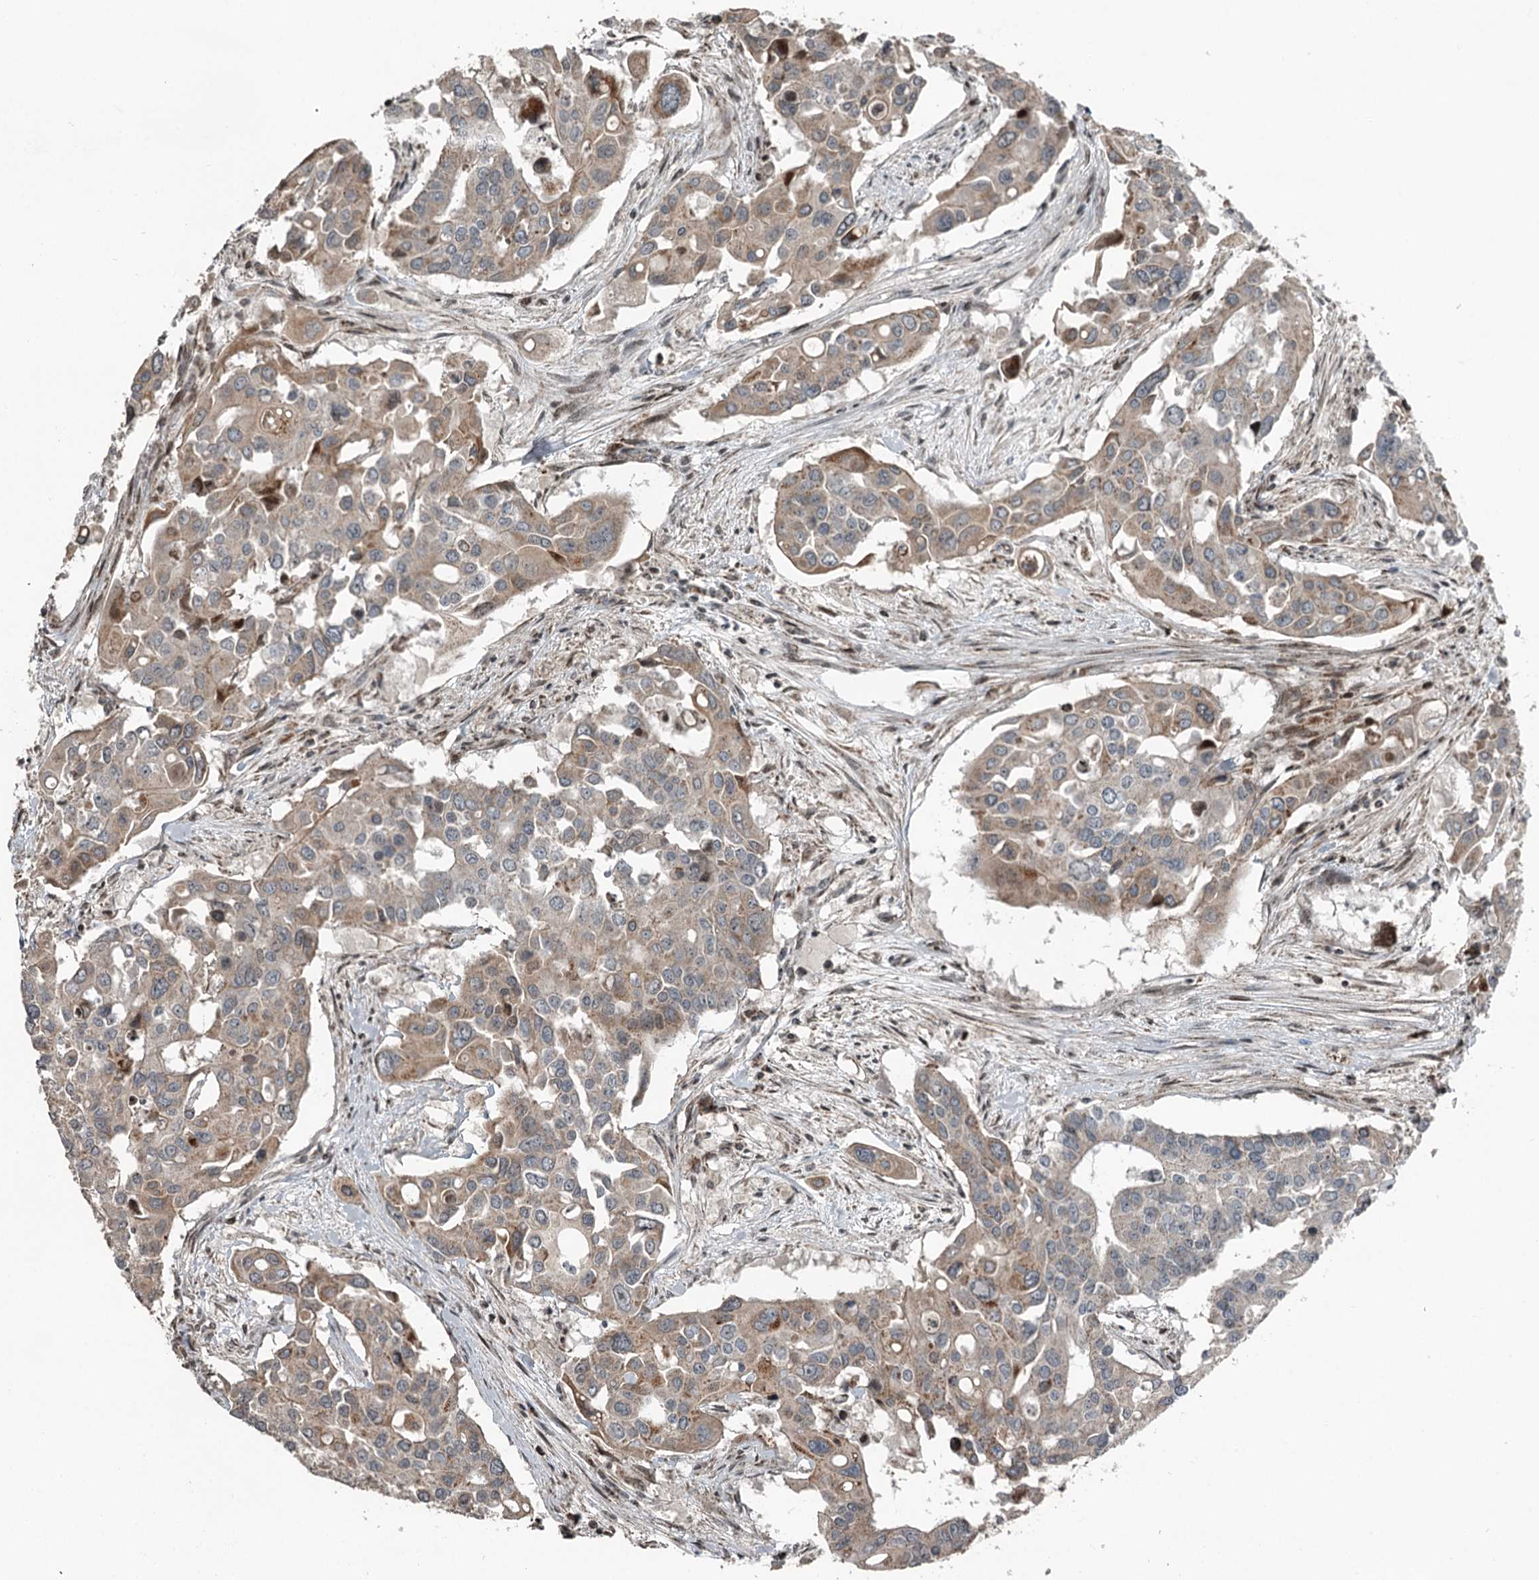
{"staining": {"intensity": "weak", "quantity": ">75%", "location": "cytoplasmic/membranous"}, "tissue": "colorectal cancer", "cell_type": "Tumor cells", "image_type": "cancer", "snomed": [{"axis": "morphology", "description": "Adenocarcinoma, NOS"}, {"axis": "topography", "description": "Colon"}], "caption": "Immunohistochemistry (IHC) histopathology image of human colorectal cancer (adenocarcinoma) stained for a protein (brown), which reveals low levels of weak cytoplasmic/membranous positivity in about >75% of tumor cells.", "gene": "RASSF8", "patient": {"sex": "male", "age": 77}}